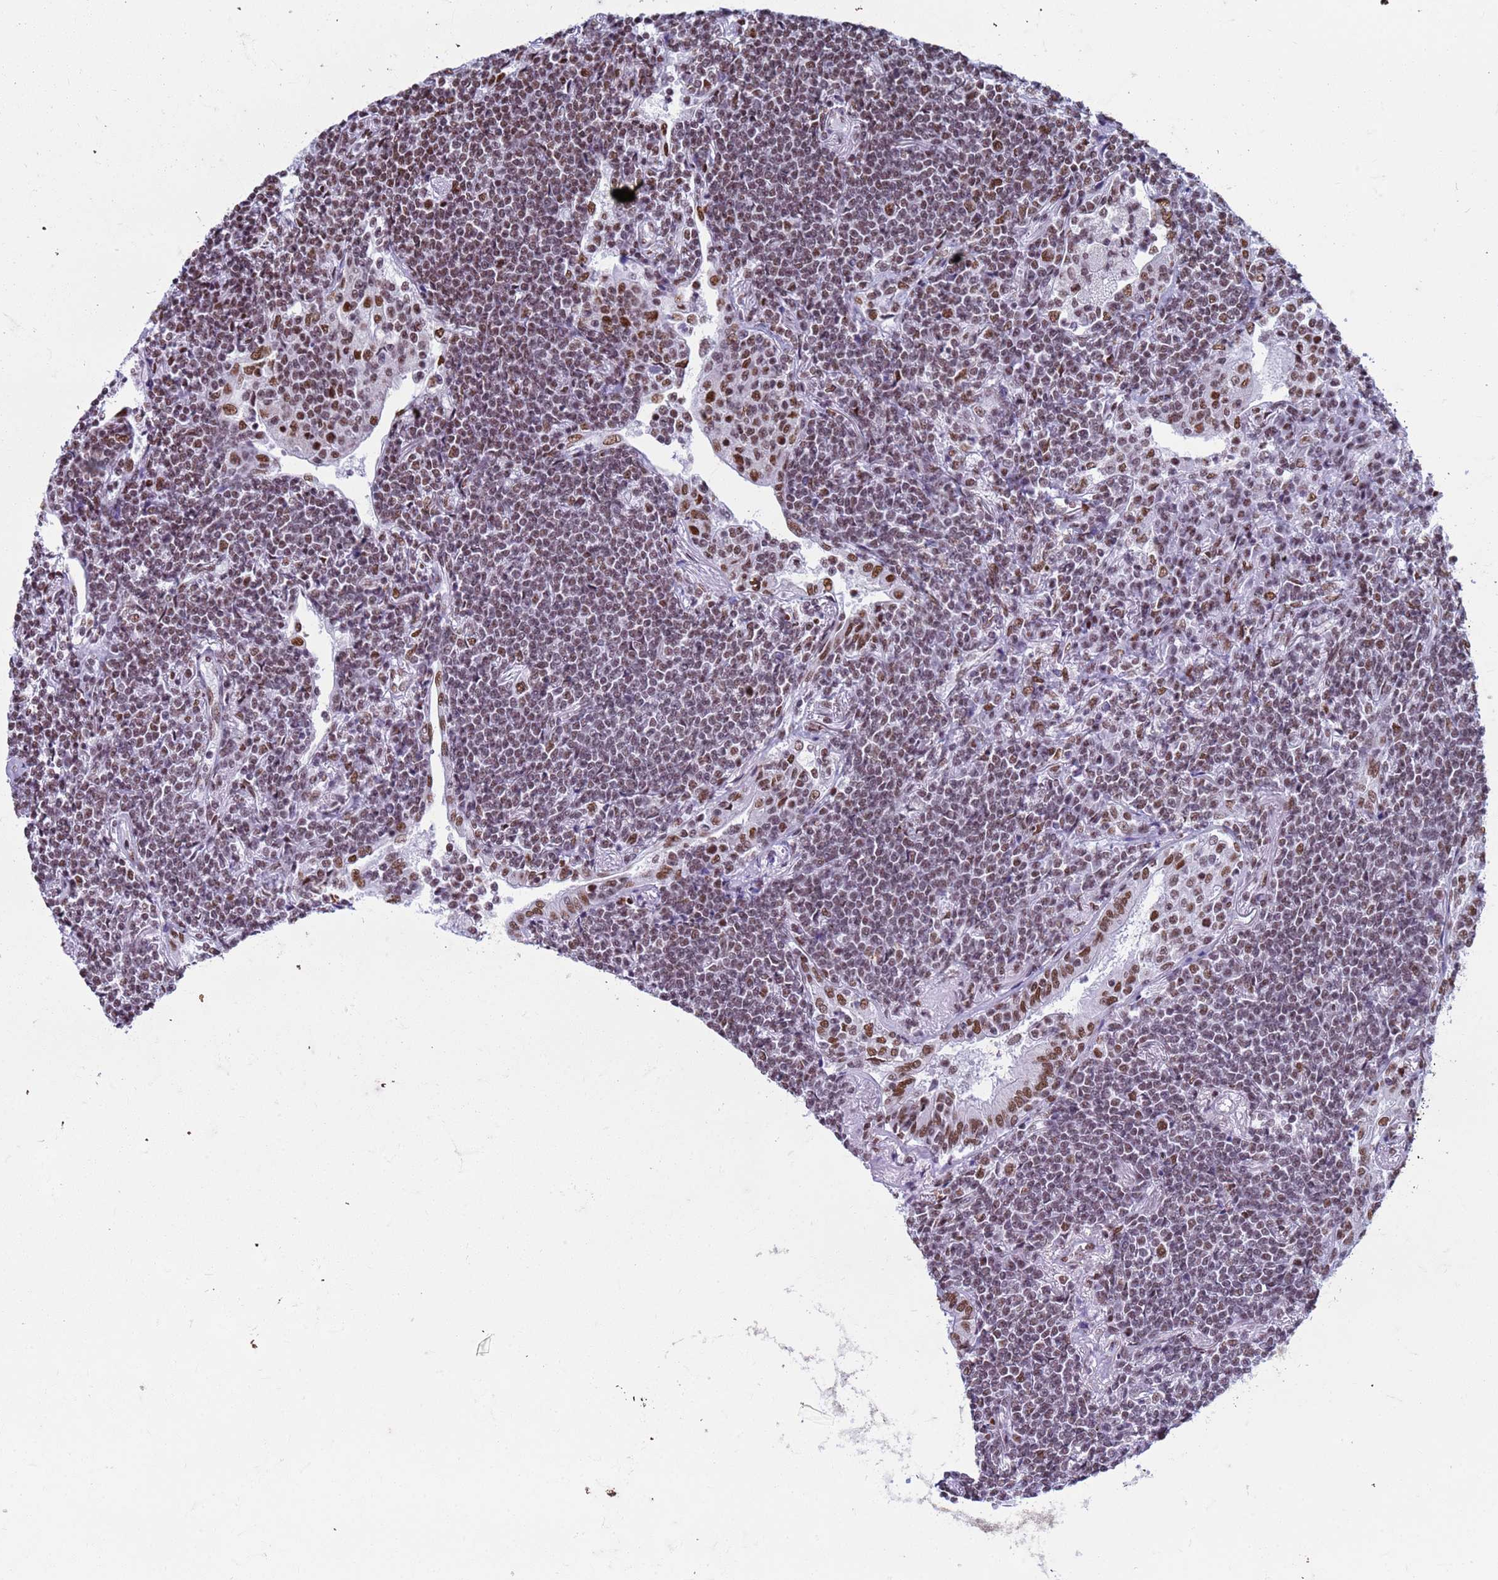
{"staining": {"intensity": "weak", "quantity": "25%-75%", "location": "nuclear"}, "tissue": "lymphoma", "cell_type": "Tumor cells", "image_type": "cancer", "snomed": [{"axis": "morphology", "description": "Malignant lymphoma, non-Hodgkin's type, Low grade"}, {"axis": "topography", "description": "Lung"}], "caption": "Protein analysis of low-grade malignant lymphoma, non-Hodgkin's type tissue demonstrates weak nuclear expression in about 25%-75% of tumor cells.", "gene": "FAM170B", "patient": {"sex": "female", "age": 71}}